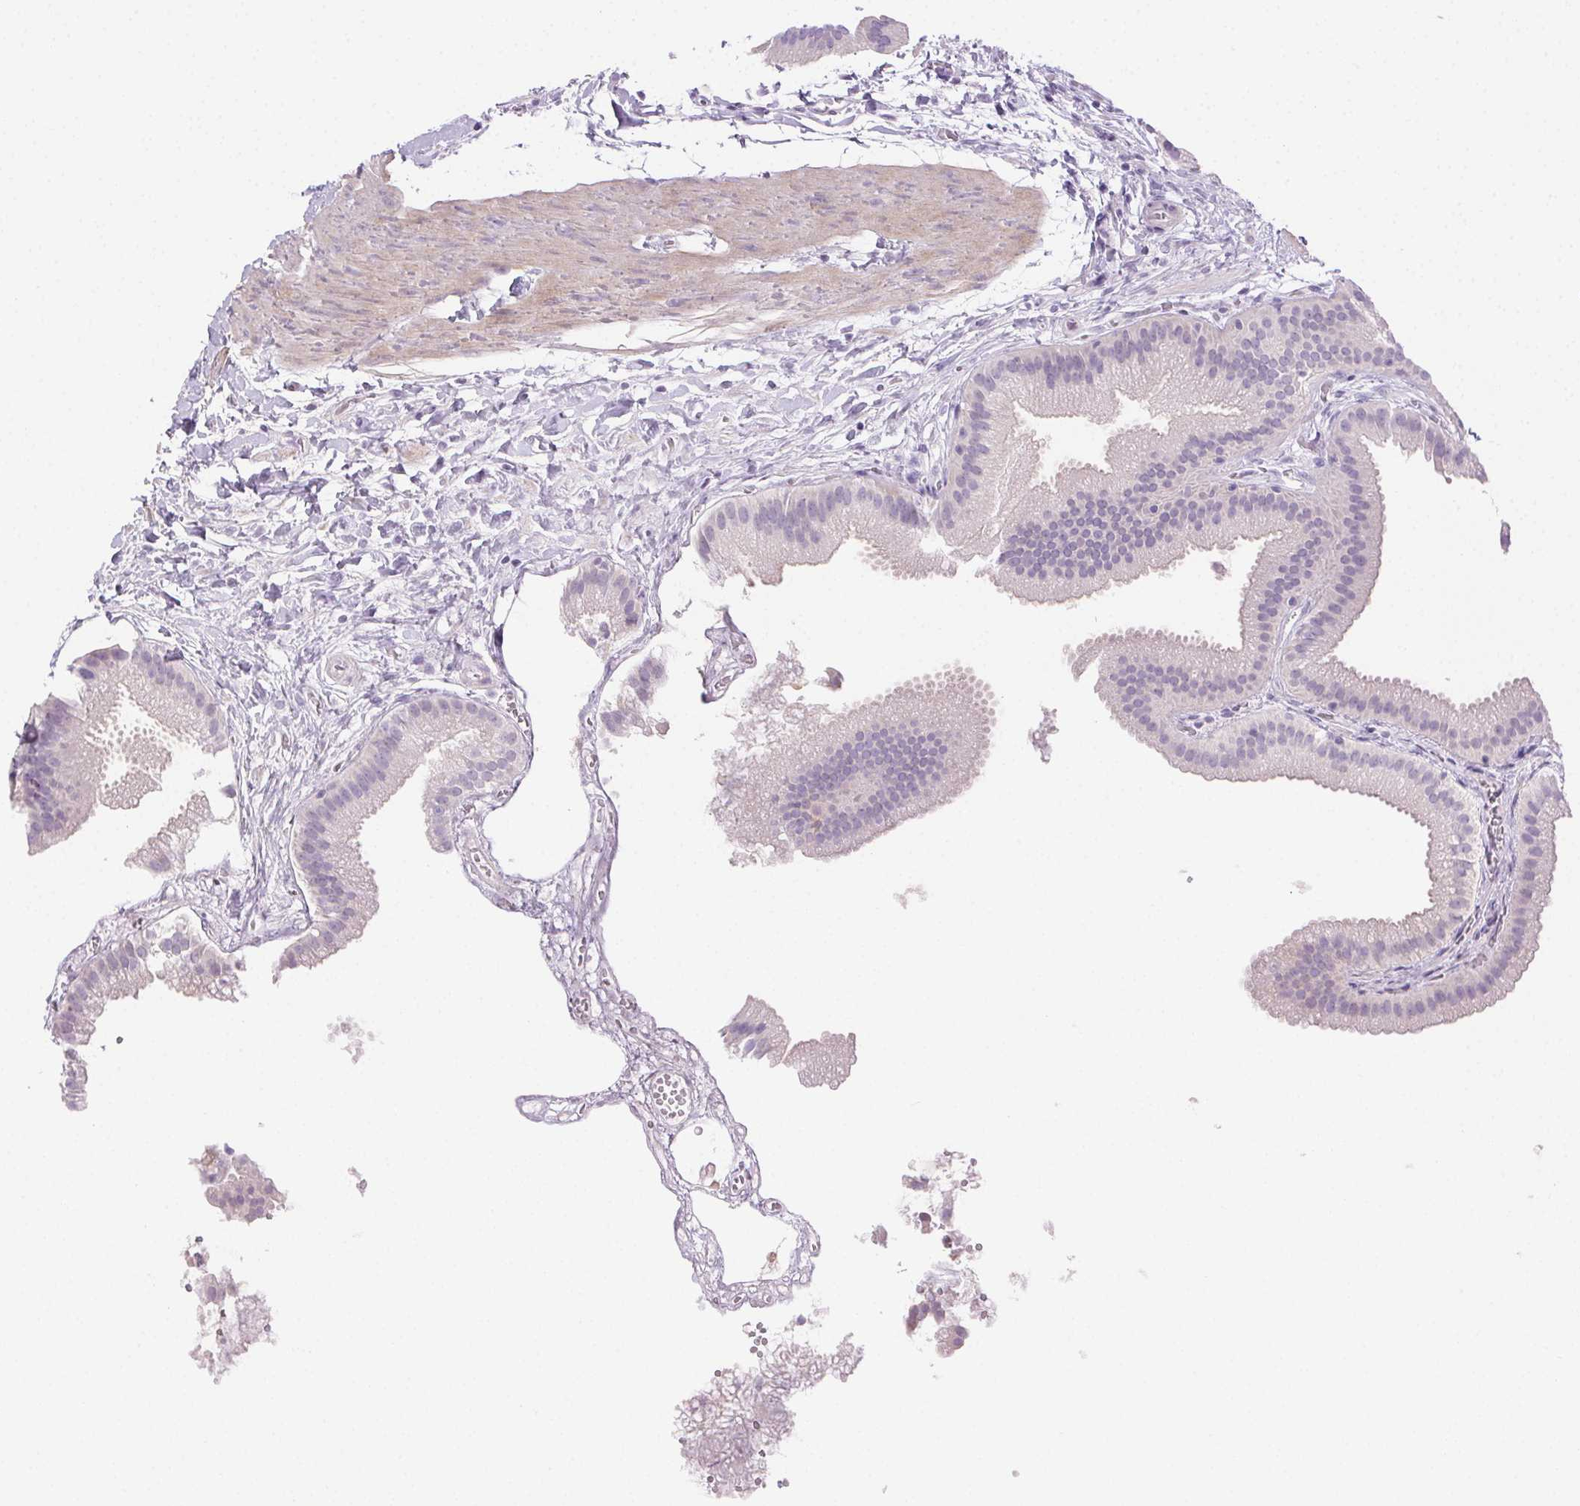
{"staining": {"intensity": "negative", "quantity": "none", "location": "none"}, "tissue": "gallbladder", "cell_type": "Glandular cells", "image_type": "normal", "snomed": [{"axis": "morphology", "description": "Normal tissue, NOS"}, {"axis": "topography", "description": "Gallbladder"}], "caption": "Immunohistochemical staining of unremarkable gallbladder demonstrates no significant positivity in glandular cells.", "gene": "TMEM45A", "patient": {"sex": "female", "age": 63}}